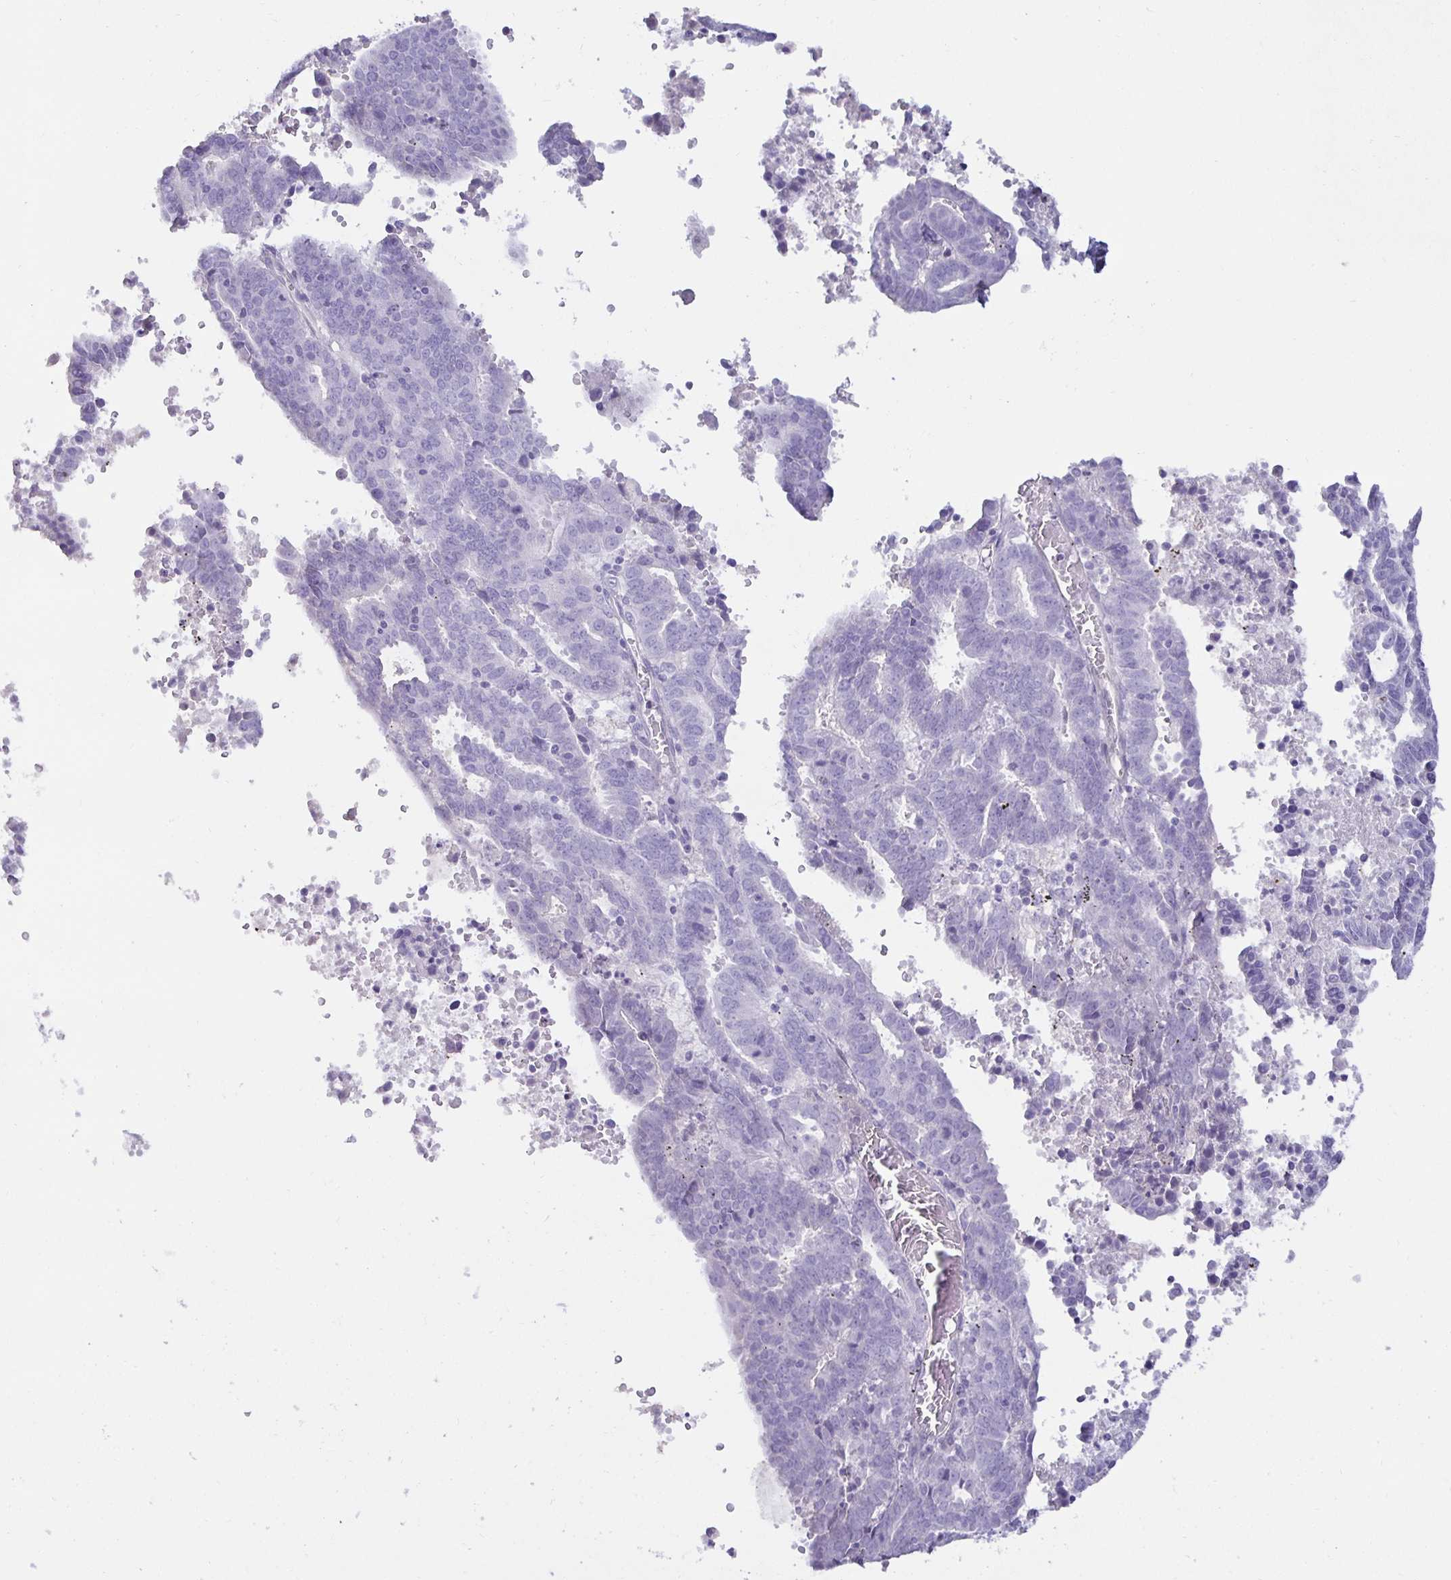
{"staining": {"intensity": "negative", "quantity": "none", "location": "none"}, "tissue": "endometrial cancer", "cell_type": "Tumor cells", "image_type": "cancer", "snomed": [{"axis": "morphology", "description": "Adenocarcinoma, NOS"}, {"axis": "topography", "description": "Uterus"}], "caption": "Tumor cells are negative for protein expression in human endometrial cancer.", "gene": "SPAG4", "patient": {"sex": "female", "age": 83}}